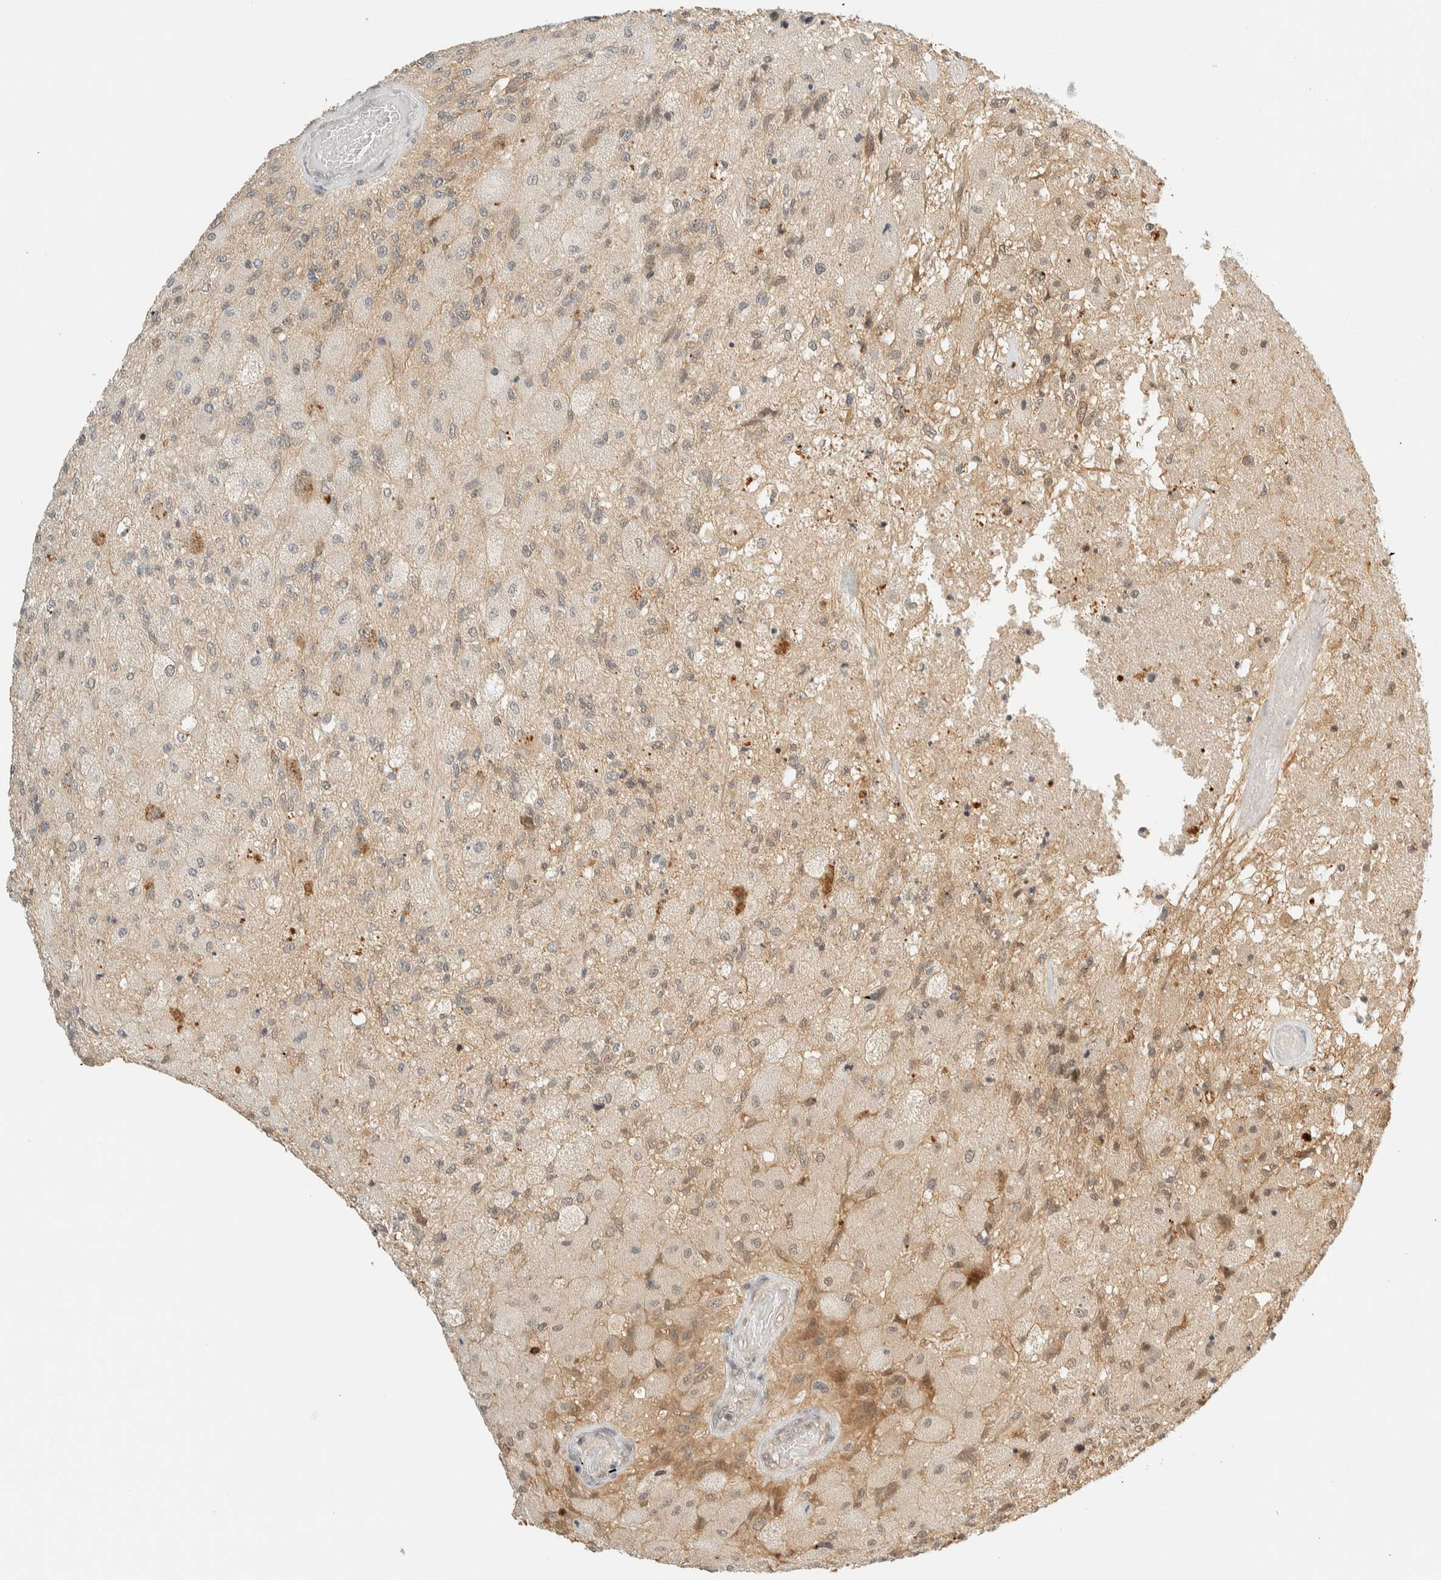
{"staining": {"intensity": "weak", "quantity": "<25%", "location": "cytoplasmic/membranous,nuclear"}, "tissue": "glioma", "cell_type": "Tumor cells", "image_type": "cancer", "snomed": [{"axis": "morphology", "description": "Normal tissue, NOS"}, {"axis": "morphology", "description": "Glioma, malignant, High grade"}, {"axis": "topography", "description": "Cerebral cortex"}], "caption": "IHC of high-grade glioma (malignant) displays no expression in tumor cells.", "gene": "KIFAP3", "patient": {"sex": "male", "age": 77}}